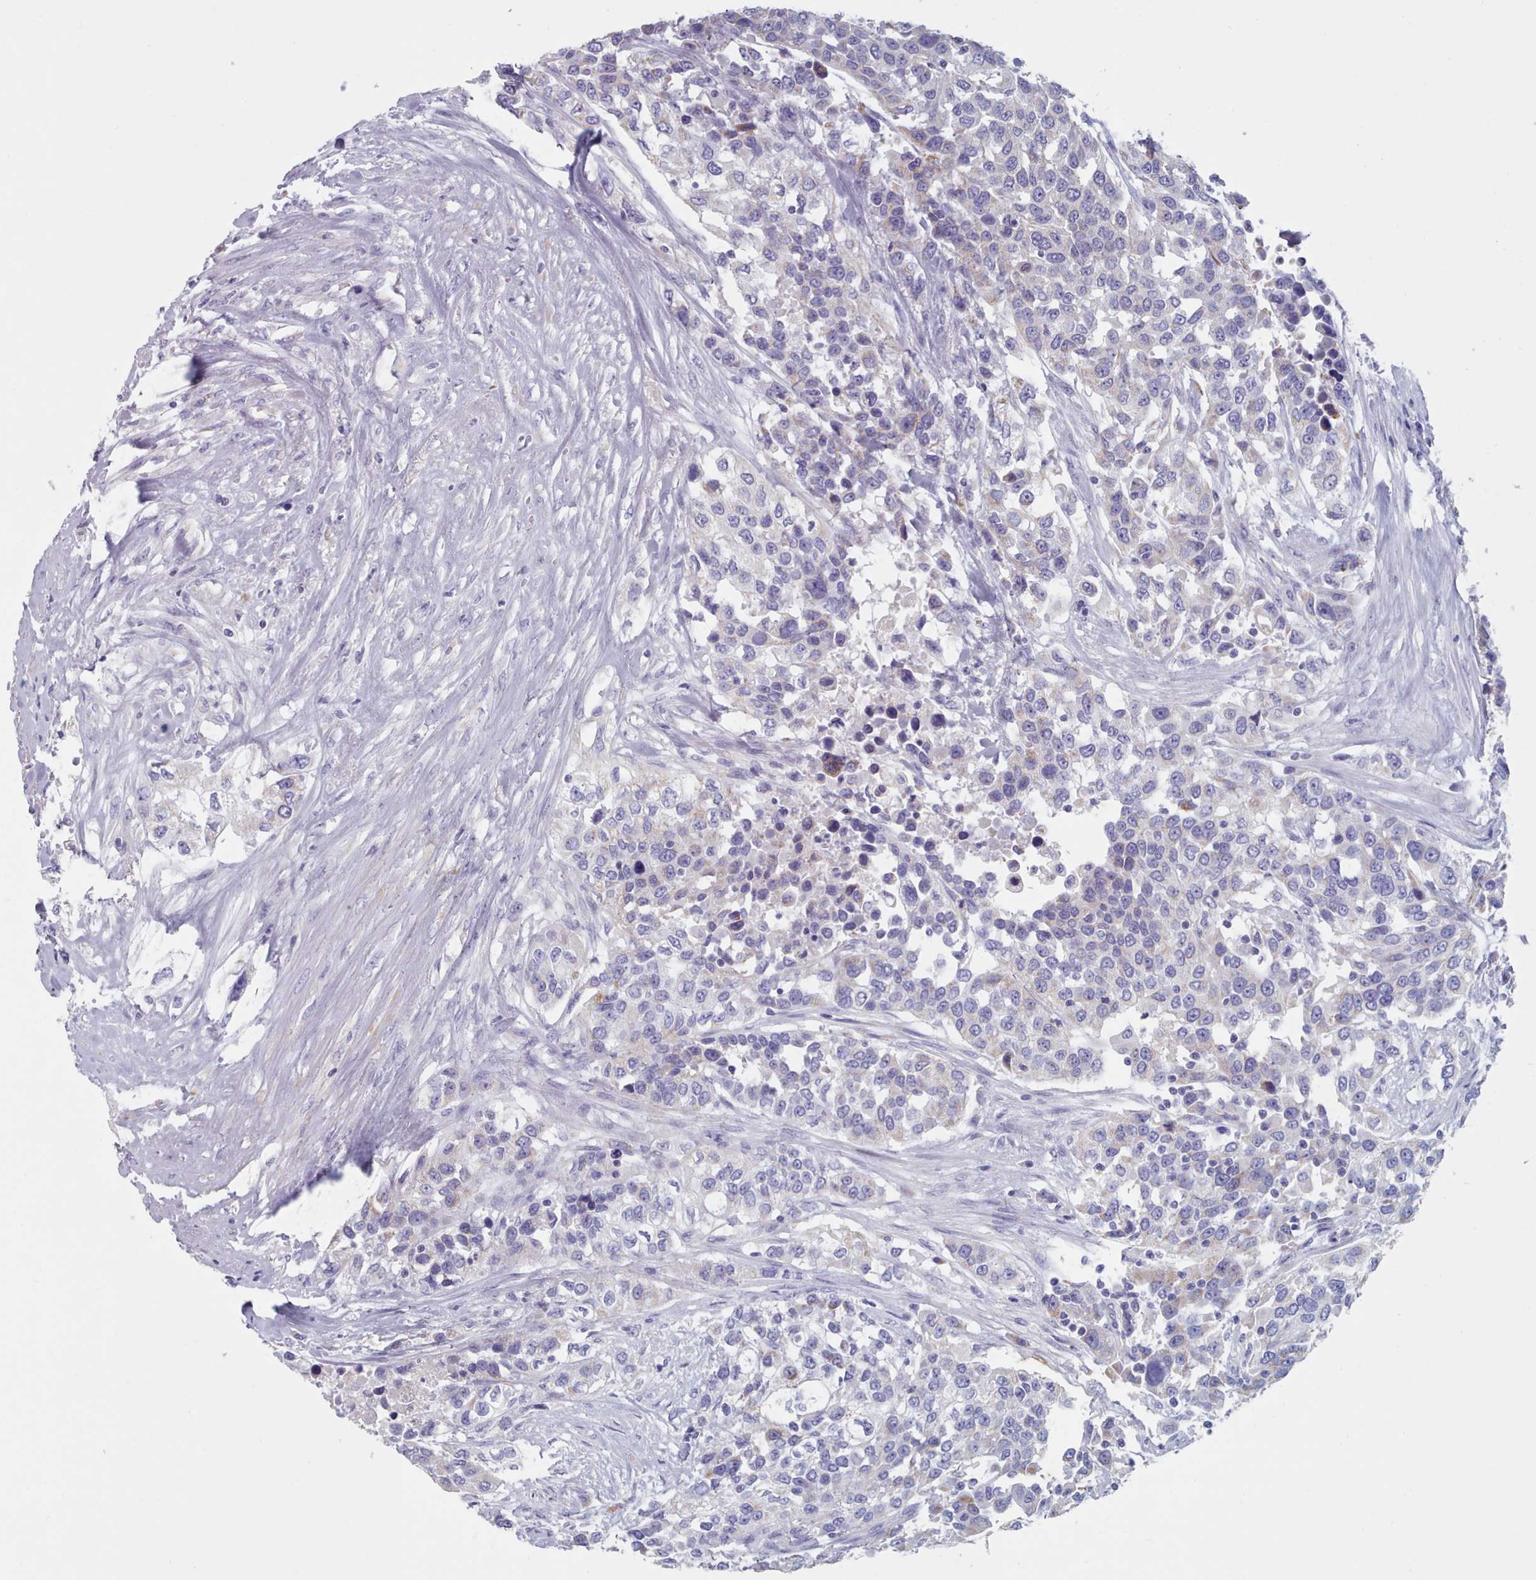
{"staining": {"intensity": "negative", "quantity": "none", "location": "none"}, "tissue": "urothelial cancer", "cell_type": "Tumor cells", "image_type": "cancer", "snomed": [{"axis": "morphology", "description": "Urothelial carcinoma, High grade"}, {"axis": "topography", "description": "Urinary bladder"}], "caption": "Immunohistochemistry (IHC) image of high-grade urothelial carcinoma stained for a protein (brown), which shows no positivity in tumor cells.", "gene": "HAO1", "patient": {"sex": "female", "age": 80}}